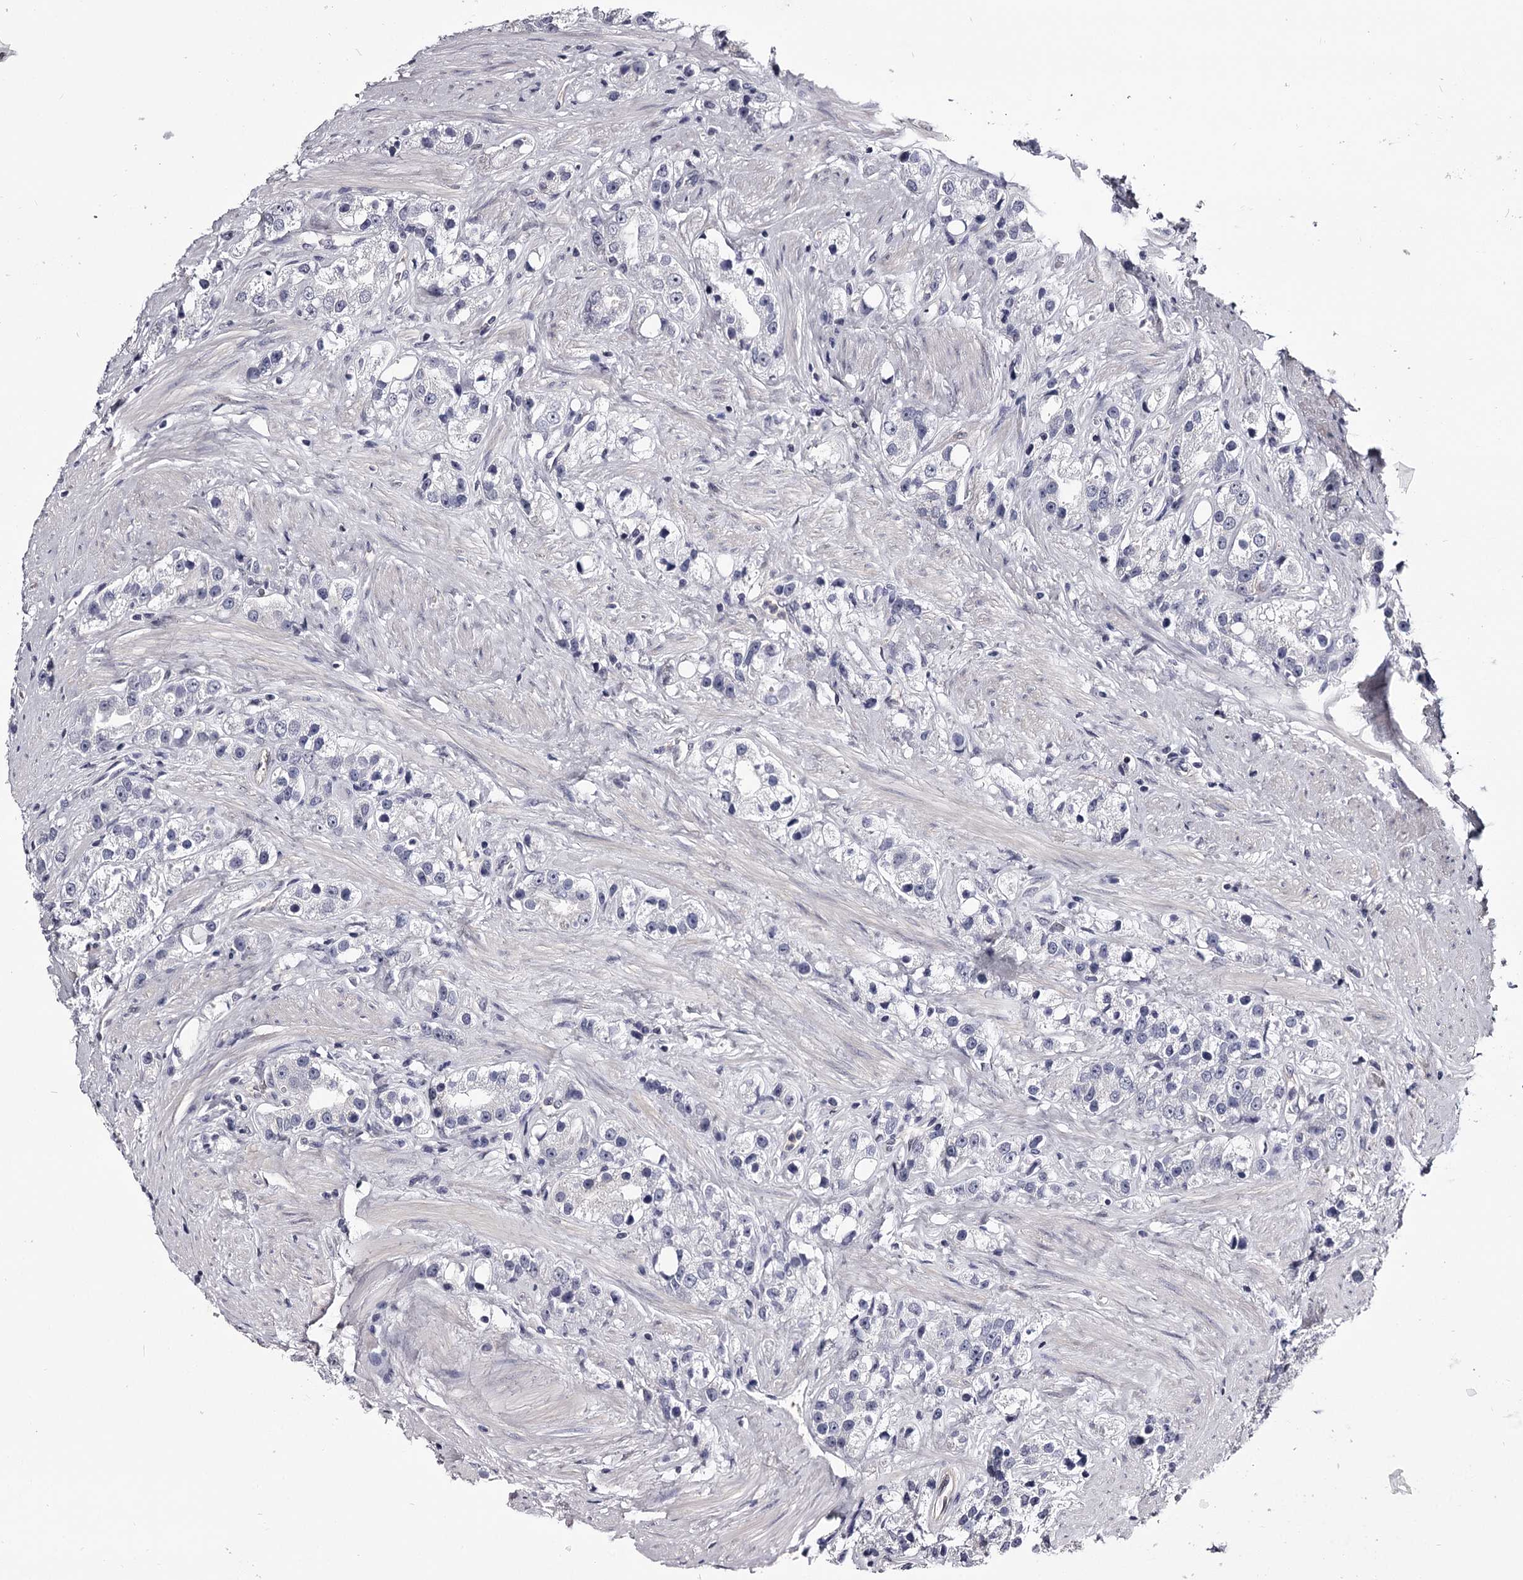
{"staining": {"intensity": "negative", "quantity": "none", "location": "none"}, "tissue": "prostate cancer", "cell_type": "Tumor cells", "image_type": "cancer", "snomed": [{"axis": "morphology", "description": "Adenocarcinoma, NOS"}, {"axis": "topography", "description": "Prostate"}], "caption": "Micrograph shows no protein staining in tumor cells of prostate adenocarcinoma tissue.", "gene": "GSTO1", "patient": {"sex": "male", "age": 79}}